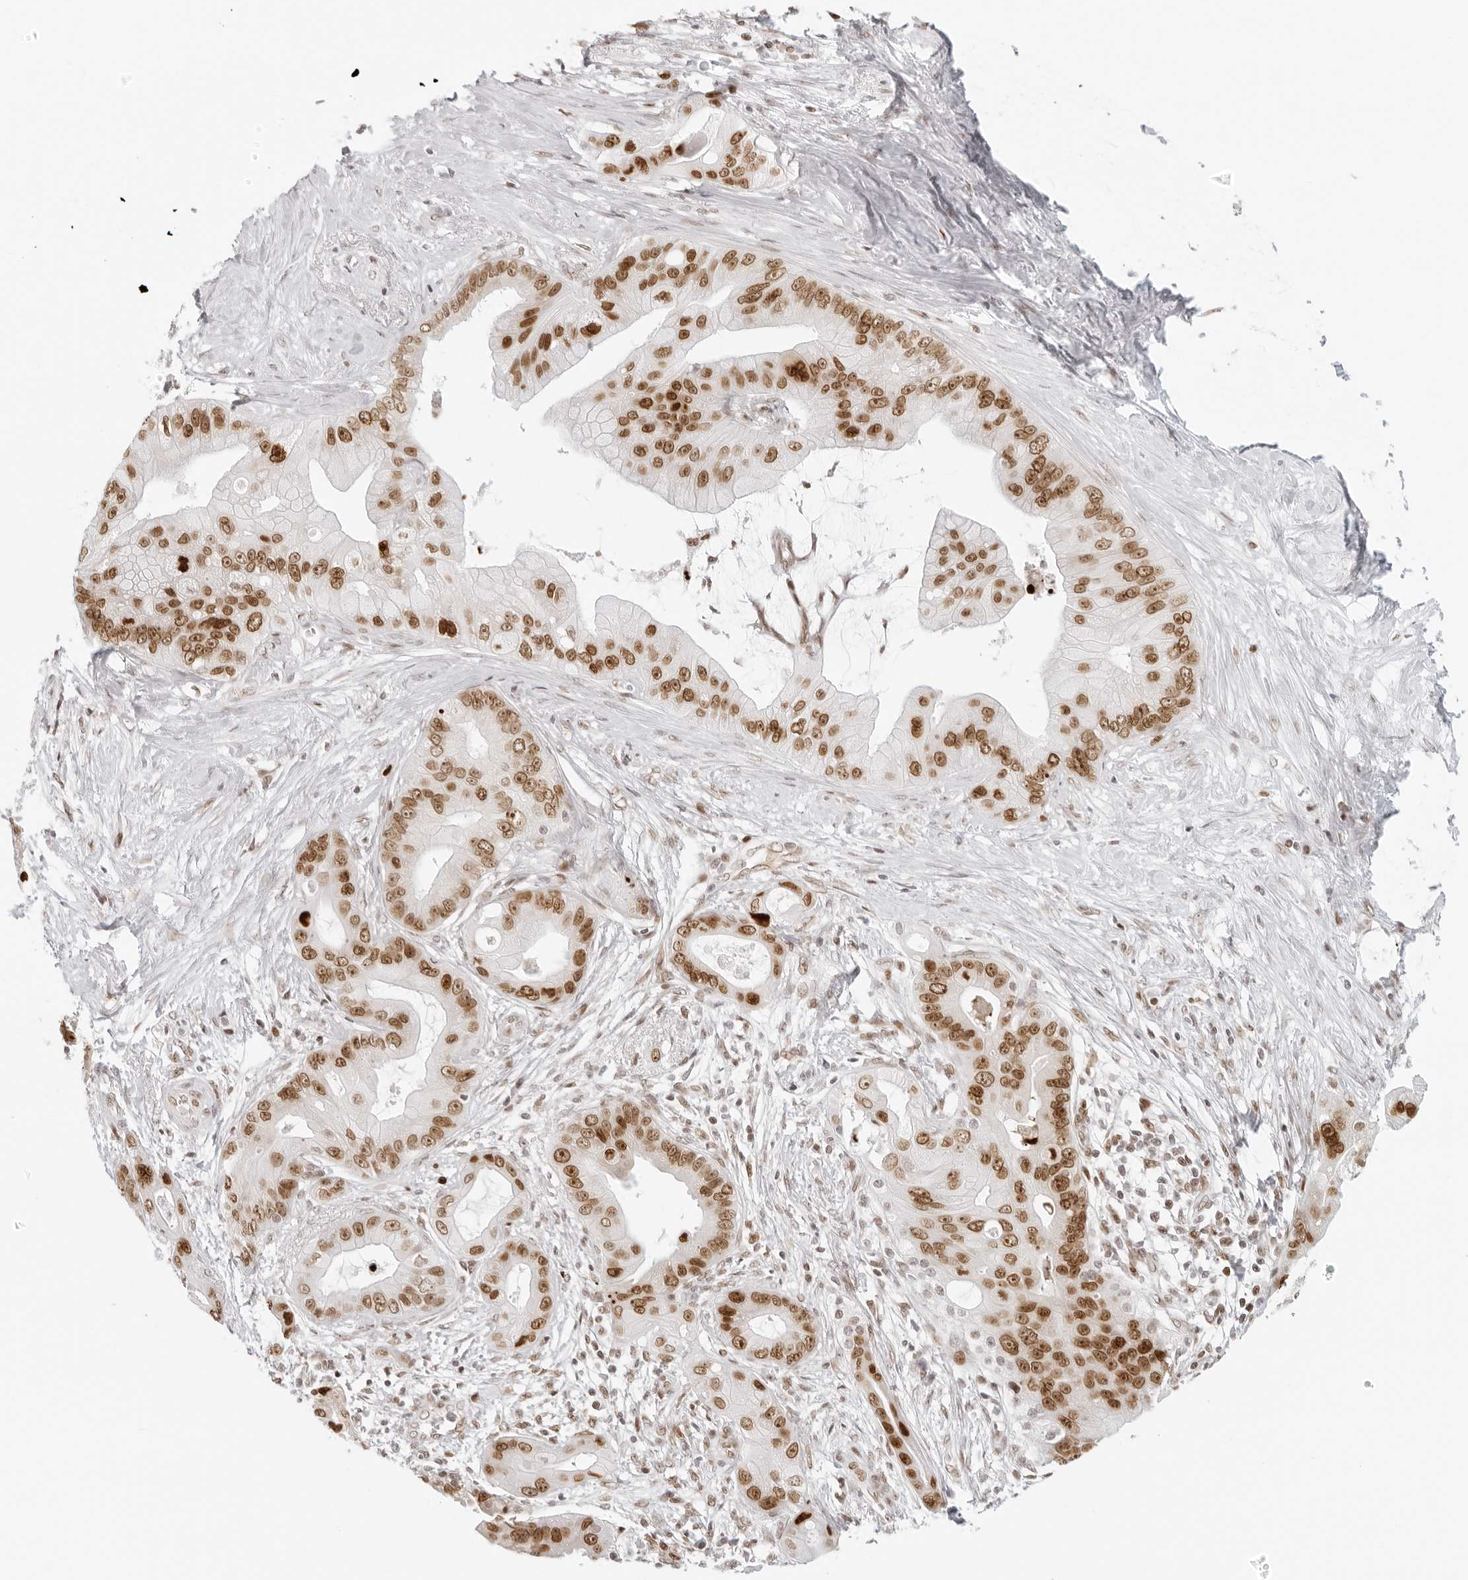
{"staining": {"intensity": "moderate", "quantity": ">75%", "location": "nuclear"}, "tissue": "pancreatic cancer", "cell_type": "Tumor cells", "image_type": "cancer", "snomed": [{"axis": "morphology", "description": "Adenocarcinoma, NOS"}, {"axis": "topography", "description": "Pancreas"}], "caption": "Pancreatic cancer stained for a protein reveals moderate nuclear positivity in tumor cells.", "gene": "RCC1", "patient": {"sex": "female", "age": 75}}